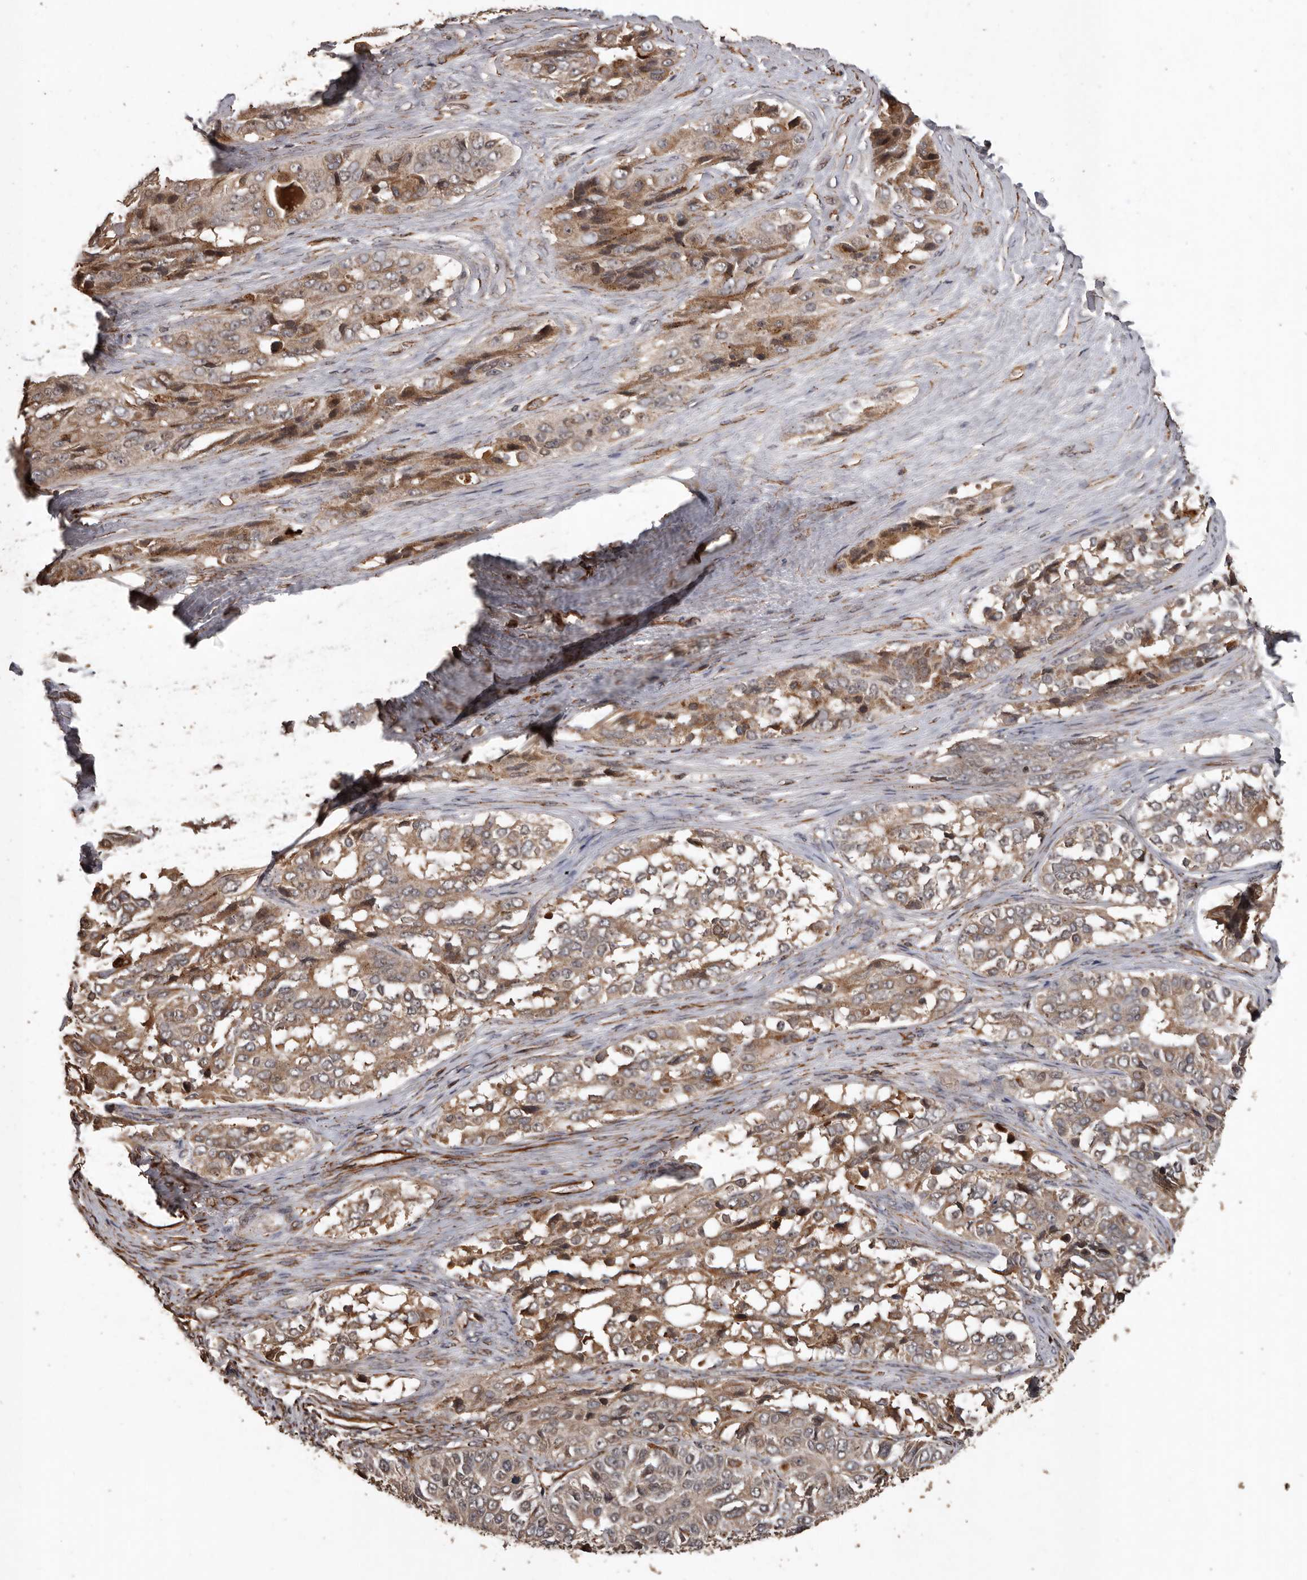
{"staining": {"intensity": "moderate", "quantity": ">75%", "location": "cytoplasmic/membranous"}, "tissue": "ovarian cancer", "cell_type": "Tumor cells", "image_type": "cancer", "snomed": [{"axis": "morphology", "description": "Carcinoma, endometroid"}, {"axis": "topography", "description": "Ovary"}], "caption": "Ovarian cancer stained with immunohistochemistry (IHC) demonstrates moderate cytoplasmic/membranous staining in about >75% of tumor cells. Using DAB (brown) and hematoxylin (blue) stains, captured at high magnification using brightfield microscopy.", "gene": "BRAT1", "patient": {"sex": "female", "age": 51}}